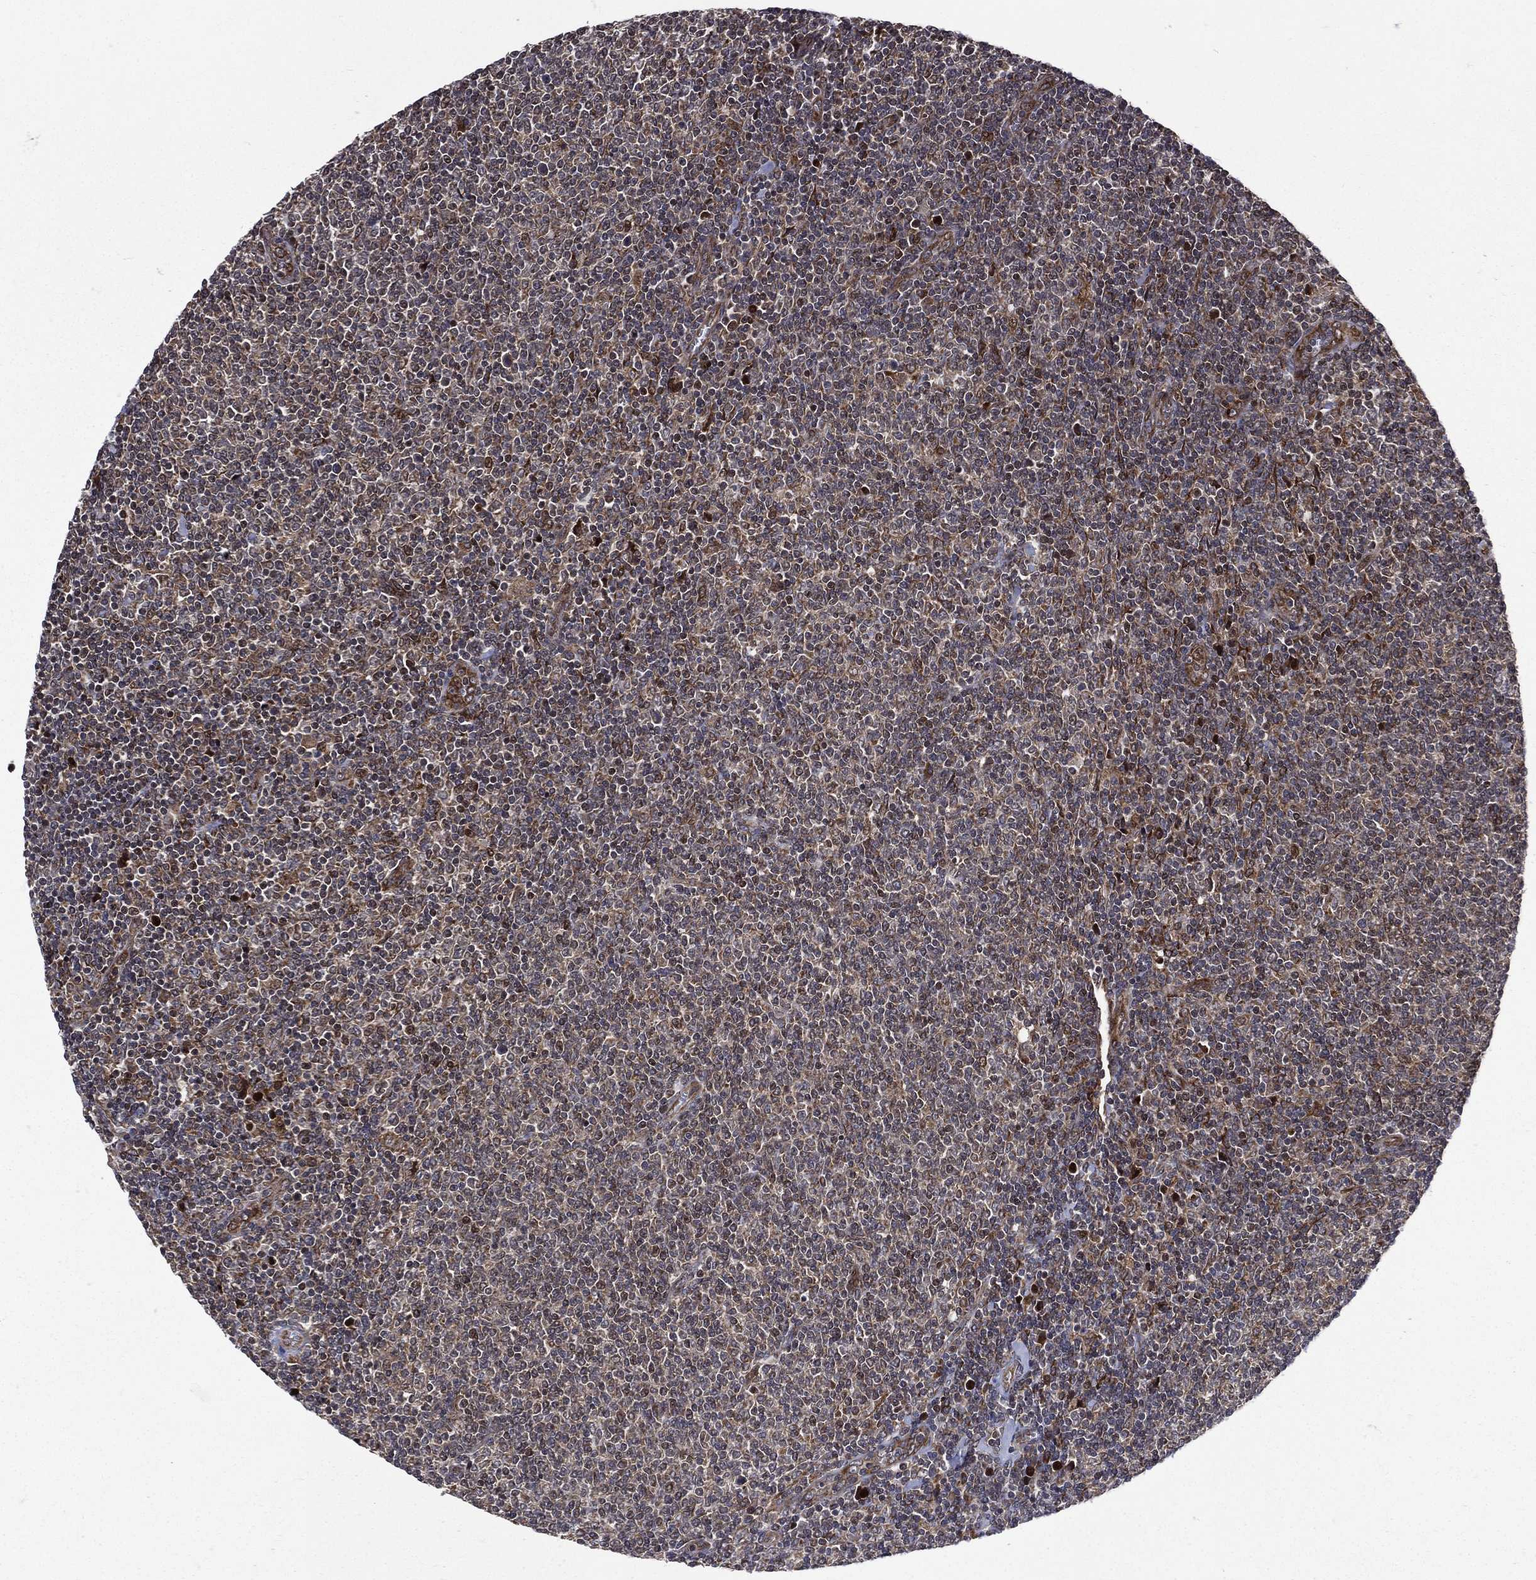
{"staining": {"intensity": "strong", "quantity": "<25%", "location": "nuclear"}, "tissue": "lymphoma", "cell_type": "Tumor cells", "image_type": "cancer", "snomed": [{"axis": "morphology", "description": "Malignant lymphoma, non-Hodgkin's type, Low grade"}, {"axis": "topography", "description": "Lymph node"}], "caption": "The immunohistochemical stain shows strong nuclear expression in tumor cells of low-grade malignant lymphoma, non-Hodgkin's type tissue.", "gene": "RAB11FIP4", "patient": {"sex": "male", "age": 52}}